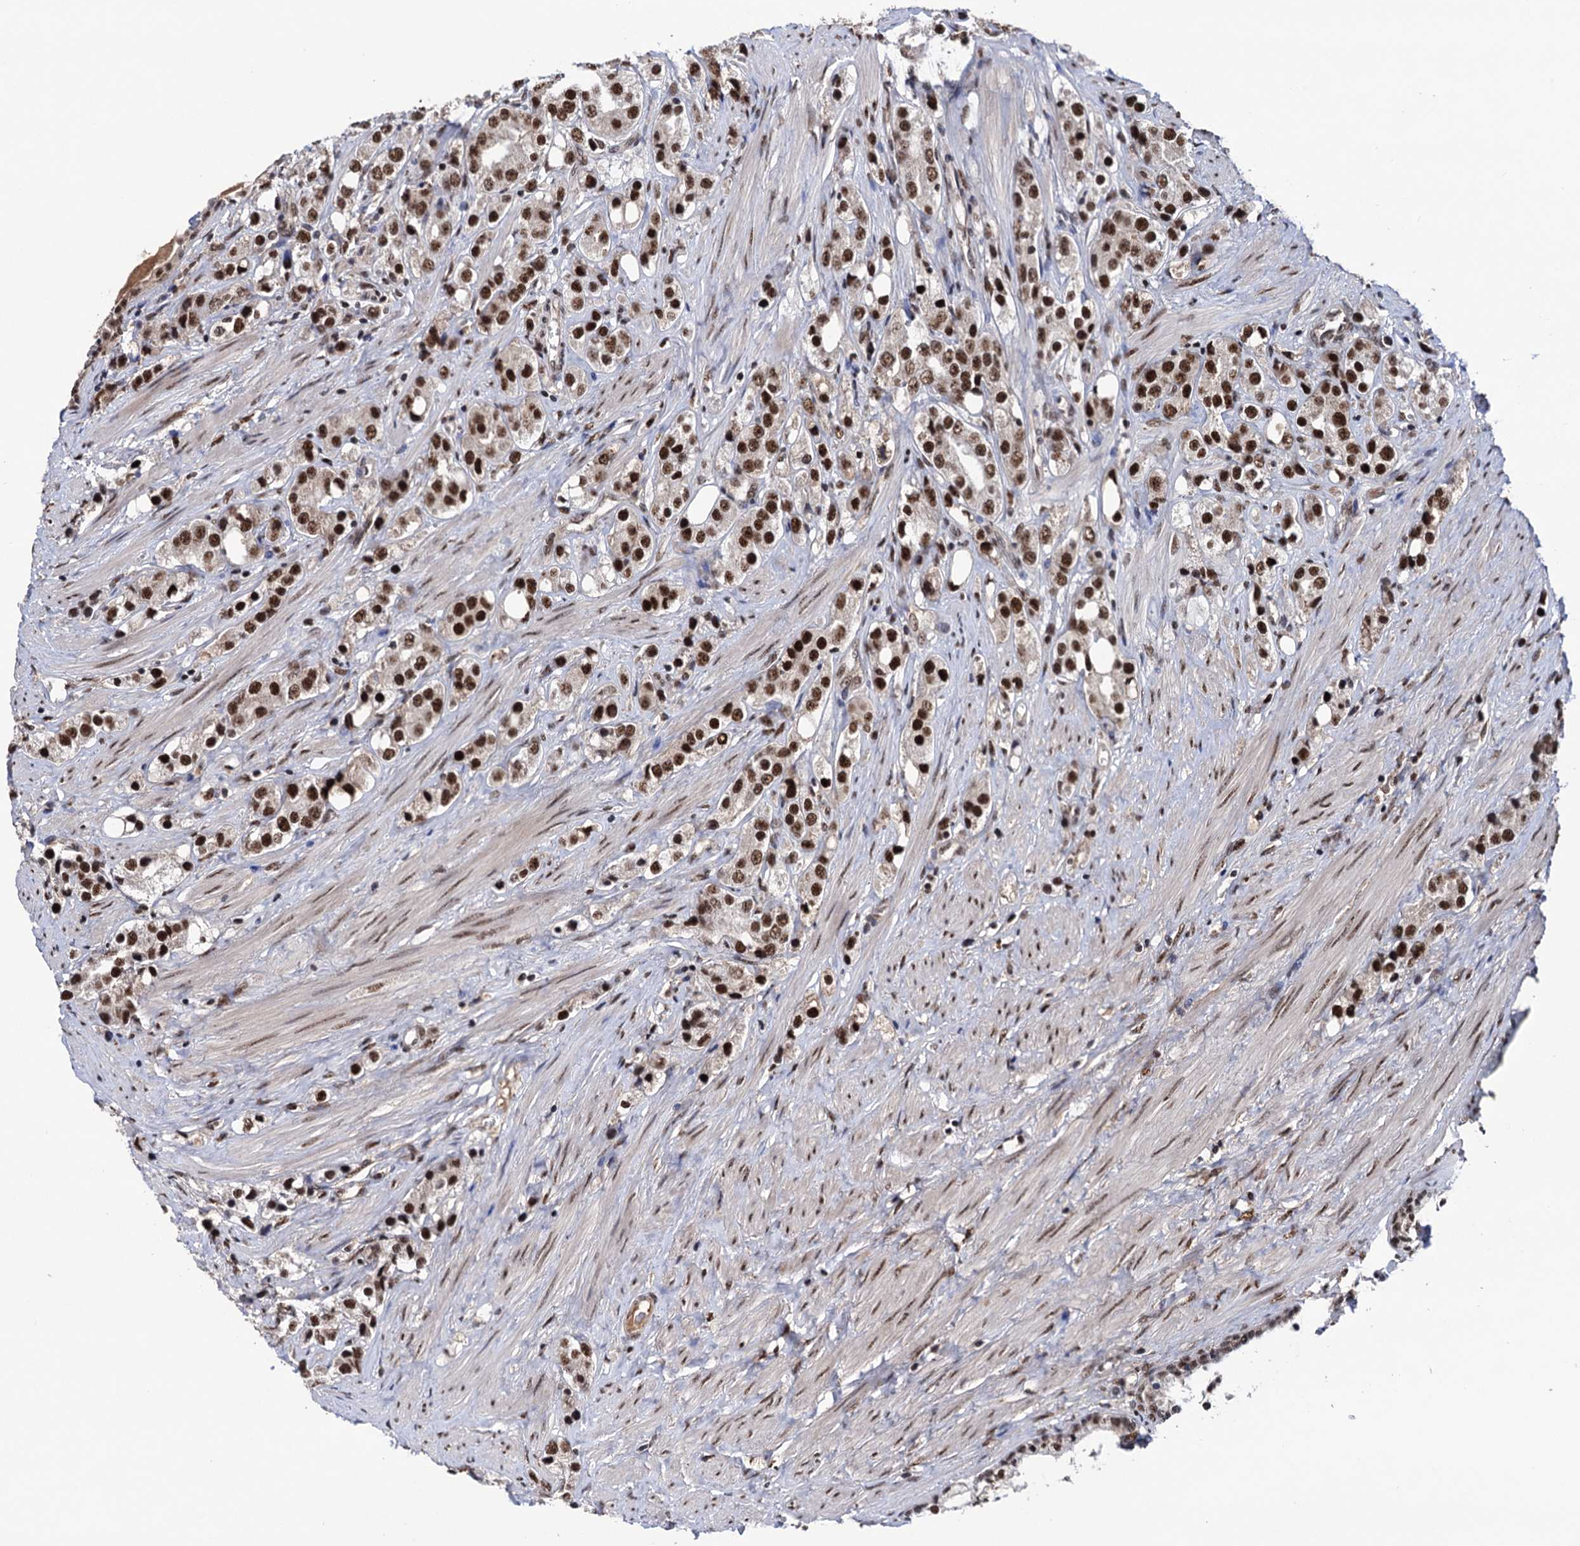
{"staining": {"intensity": "strong", "quantity": ">75%", "location": "nuclear"}, "tissue": "prostate cancer", "cell_type": "Tumor cells", "image_type": "cancer", "snomed": [{"axis": "morphology", "description": "Adenocarcinoma, NOS"}, {"axis": "topography", "description": "Prostate"}], "caption": "High-power microscopy captured an immunohistochemistry (IHC) image of prostate cancer (adenocarcinoma), revealing strong nuclear positivity in about >75% of tumor cells. The staining was performed using DAB (3,3'-diaminobenzidine) to visualize the protein expression in brown, while the nuclei were stained in blue with hematoxylin (Magnification: 20x).", "gene": "TBC1D12", "patient": {"sex": "male", "age": 79}}